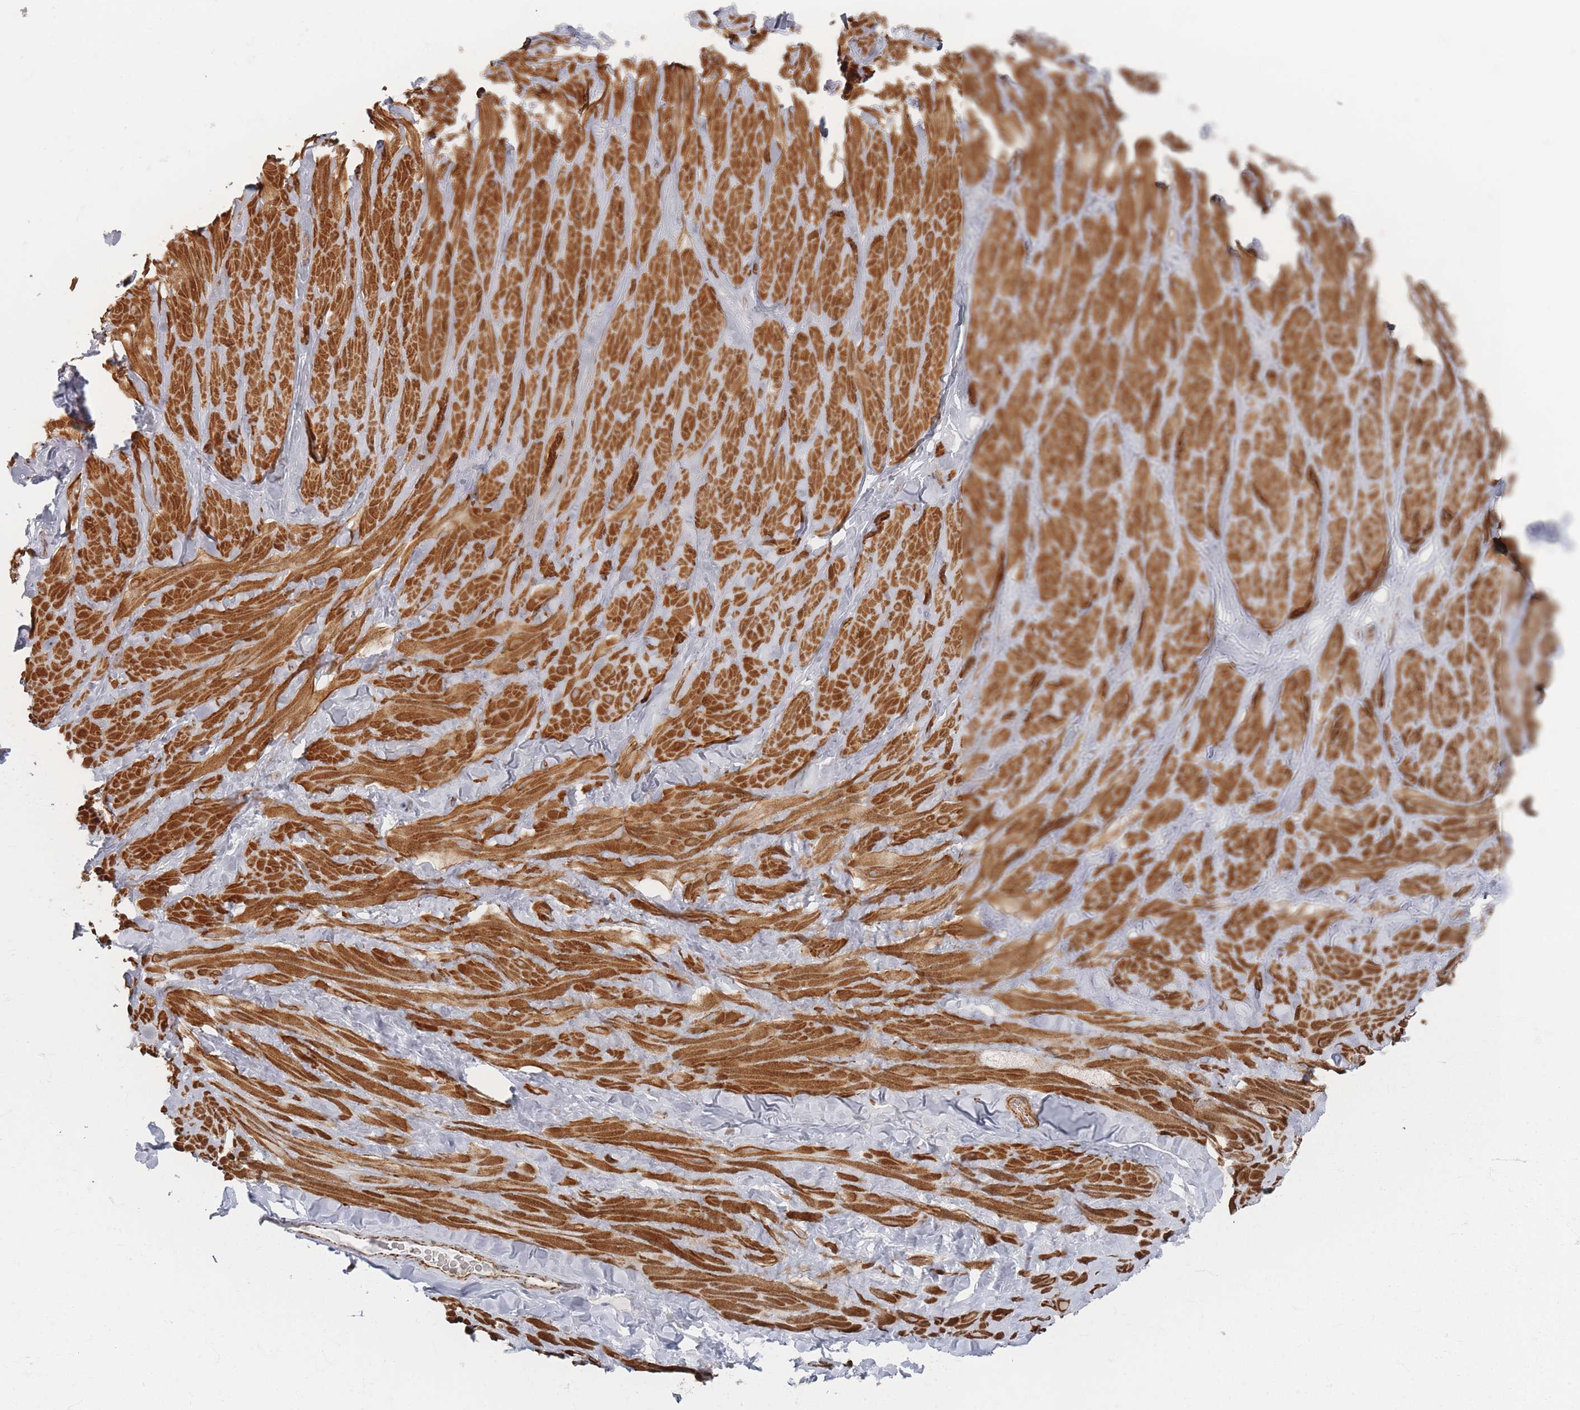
{"staining": {"intensity": "negative", "quantity": "none", "location": "none"}, "tissue": "soft tissue", "cell_type": "Fibroblasts", "image_type": "normal", "snomed": [{"axis": "morphology", "description": "Normal tissue, NOS"}, {"axis": "topography", "description": "Soft tissue"}, {"axis": "topography", "description": "Vascular tissue"}], "caption": "DAB (3,3'-diaminobenzidine) immunohistochemical staining of normal human soft tissue shows no significant positivity in fibroblasts.", "gene": "ZKSCAN7", "patient": {"sex": "male", "age": 41}}